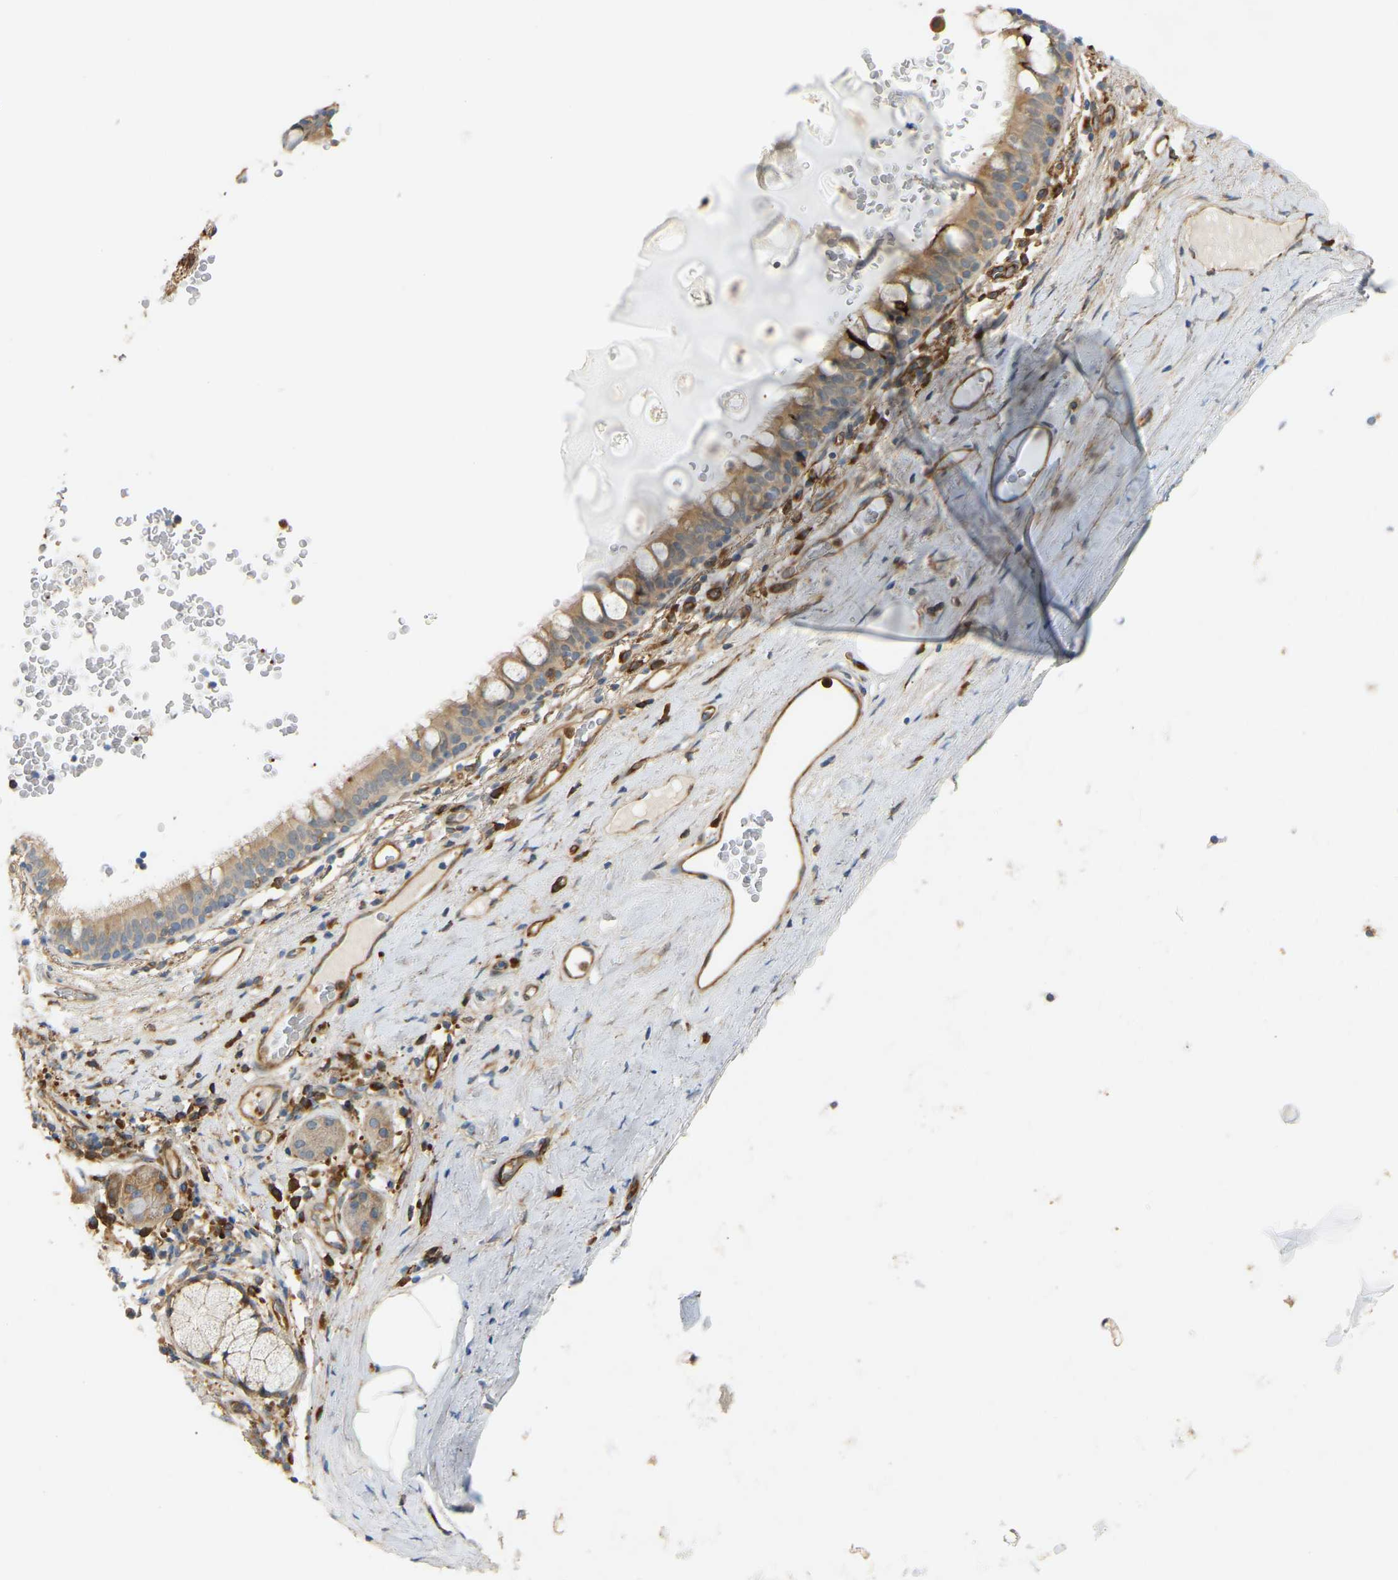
{"staining": {"intensity": "moderate", "quantity": ">75%", "location": "cytoplasmic/membranous"}, "tissue": "bronchus", "cell_type": "Respiratory epithelial cells", "image_type": "normal", "snomed": [{"axis": "morphology", "description": "Normal tissue, NOS"}, {"axis": "morphology", "description": "Inflammation, NOS"}, {"axis": "topography", "description": "Cartilage tissue"}, {"axis": "topography", "description": "Bronchus"}], "caption": "This histopathology image demonstrates immunohistochemistry (IHC) staining of unremarkable human bronchus, with medium moderate cytoplasmic/membranous expression in about >75% of respiratory epithelial cells.", "gene": "PLCG2", "patient": {"sex": "male", "age": 77}}